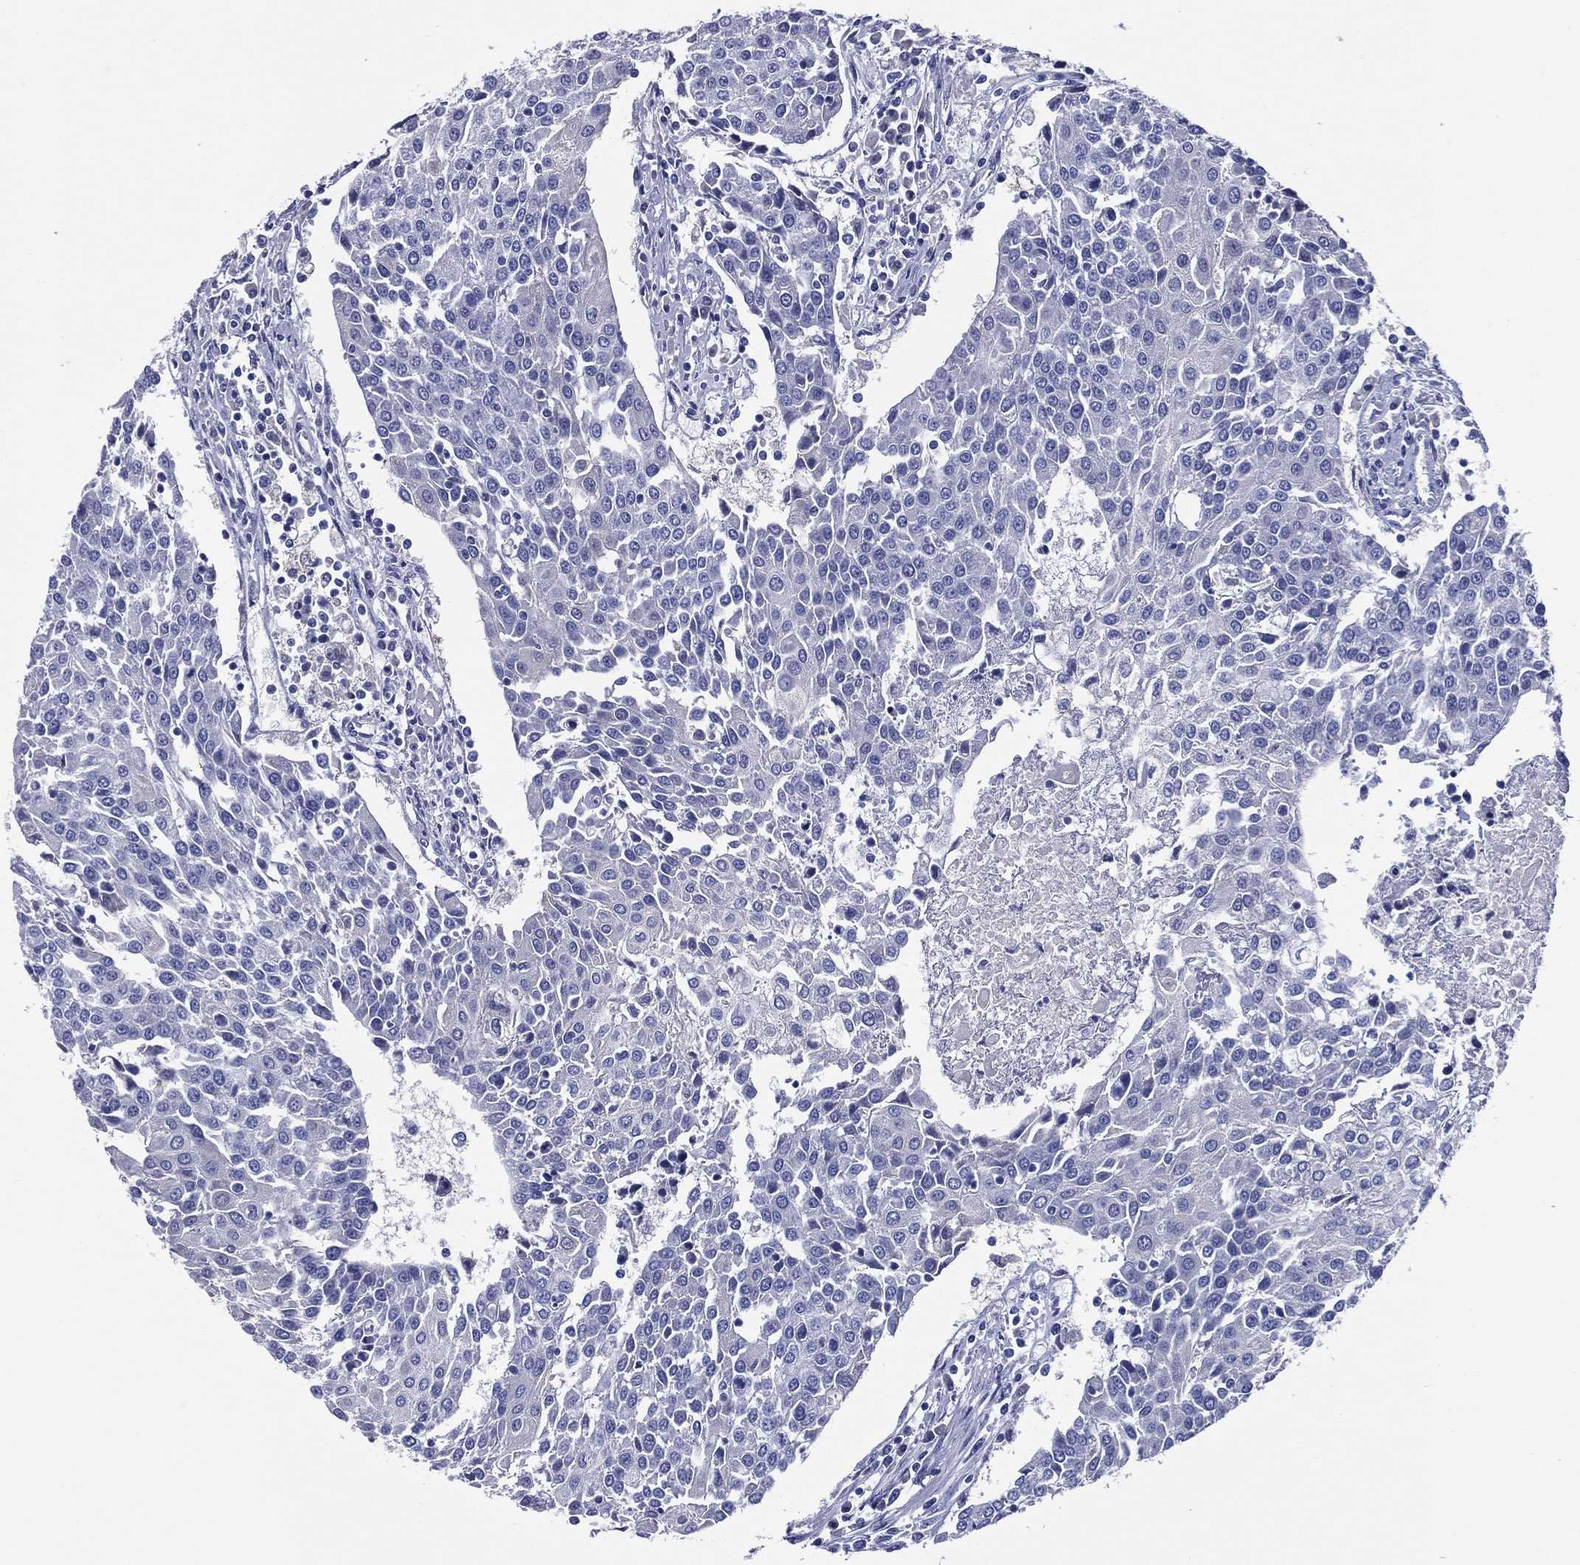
{"staining": {"intensity": "negative", "quantity": "none", "location": "none"}, "tissue": "urothelial cancer", "cell_type": "Tumor cells", "image_type": "cancer", "snomed": [{"axis": "morphology", "description": "Urothelial carcinoma, High grade"}, {"axis": "topography", "description": "Urinary bladder"}], "caption": "The micrograph shows no staining of tumor cells in high-grade urothelial carcinoma.", "gene": "ACE2", "patient": {"sex": "female", "age": 85}}